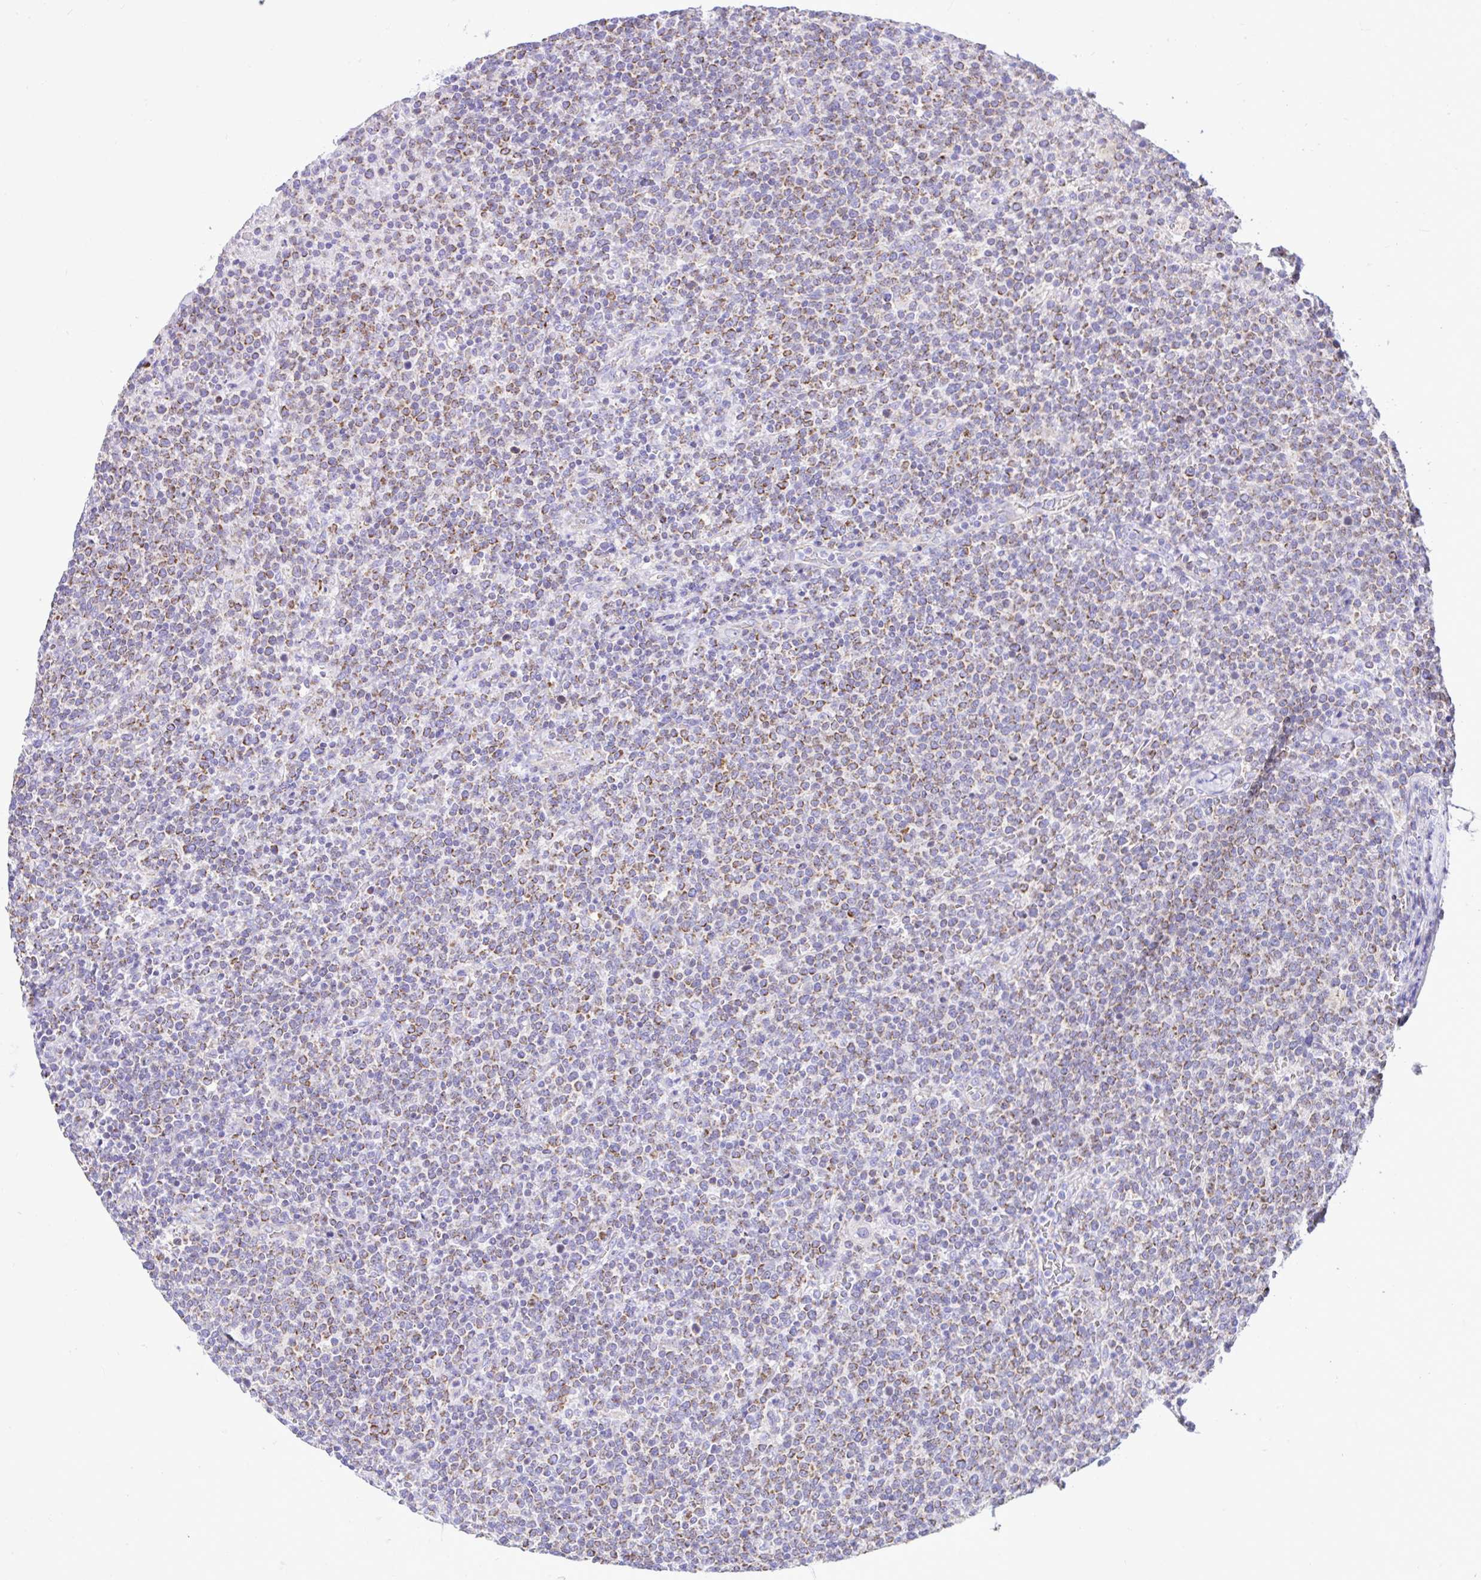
{"staining": {"intensity": "moderate", "quantity": "25%-75%", "location": "cytoplasmic/membranous"}, "tissue": "lymphoma", "cell_type": "Tumor cells", "image_type": "cancer", "snomed": [{"axis": "morphology", "description": "Malignant lymphoma, non-Hodgkin's type, High grade"}, {"axis": "topography", "description": "Lymph node"}], "caption": "Immunohistochemistry image of human high-grade malignant lymphoma, non-Hodgkin's type stained for a protein (brown), which shows medium levels of moderate cytoplasmic/membranous positivity in approximately 25%-75% of tumor cells.", "gene": "SLC13A1", "patient": {"sex": "male", "age": 61}}